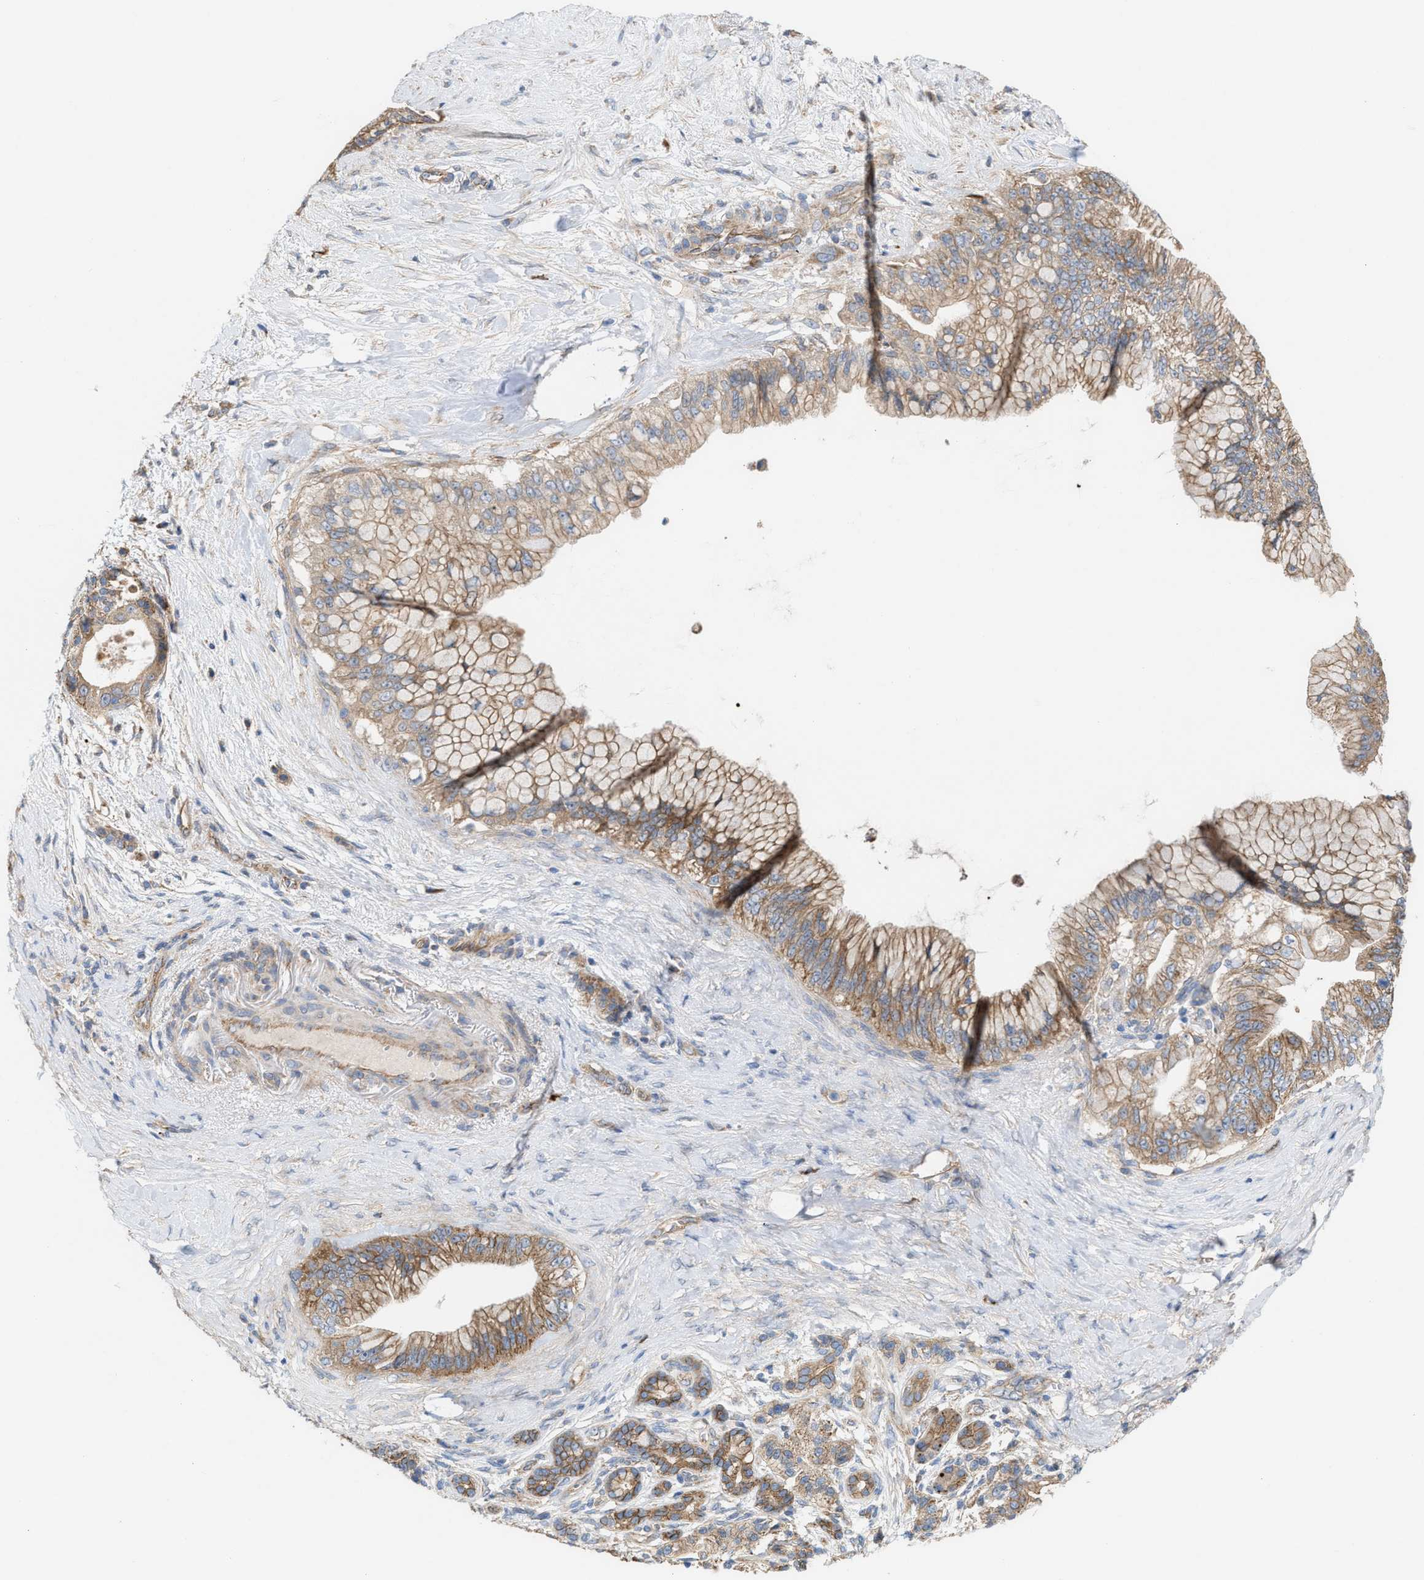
{"staining": {"intensity": "moderate", "quantity": ">75%", "location": "cytoplasmic/membranous"}, "tissue": "pancreatic cancer", "cell_type": "Tumor cells", "image_type": "cancer", "snomed": [{"axis": "morphology", "description": "Adenocarcinoma, NOS"}, {"axis": "topography", "description": "Pancreas"}], "caption": "This image displays IHC staining of human pancreatic cancer, with medium moderate cytoplasmic/membranous expression in about >75% of tumor cells.", "gene": "OXSM", "patient": {"sex": "male", "age": 59}}